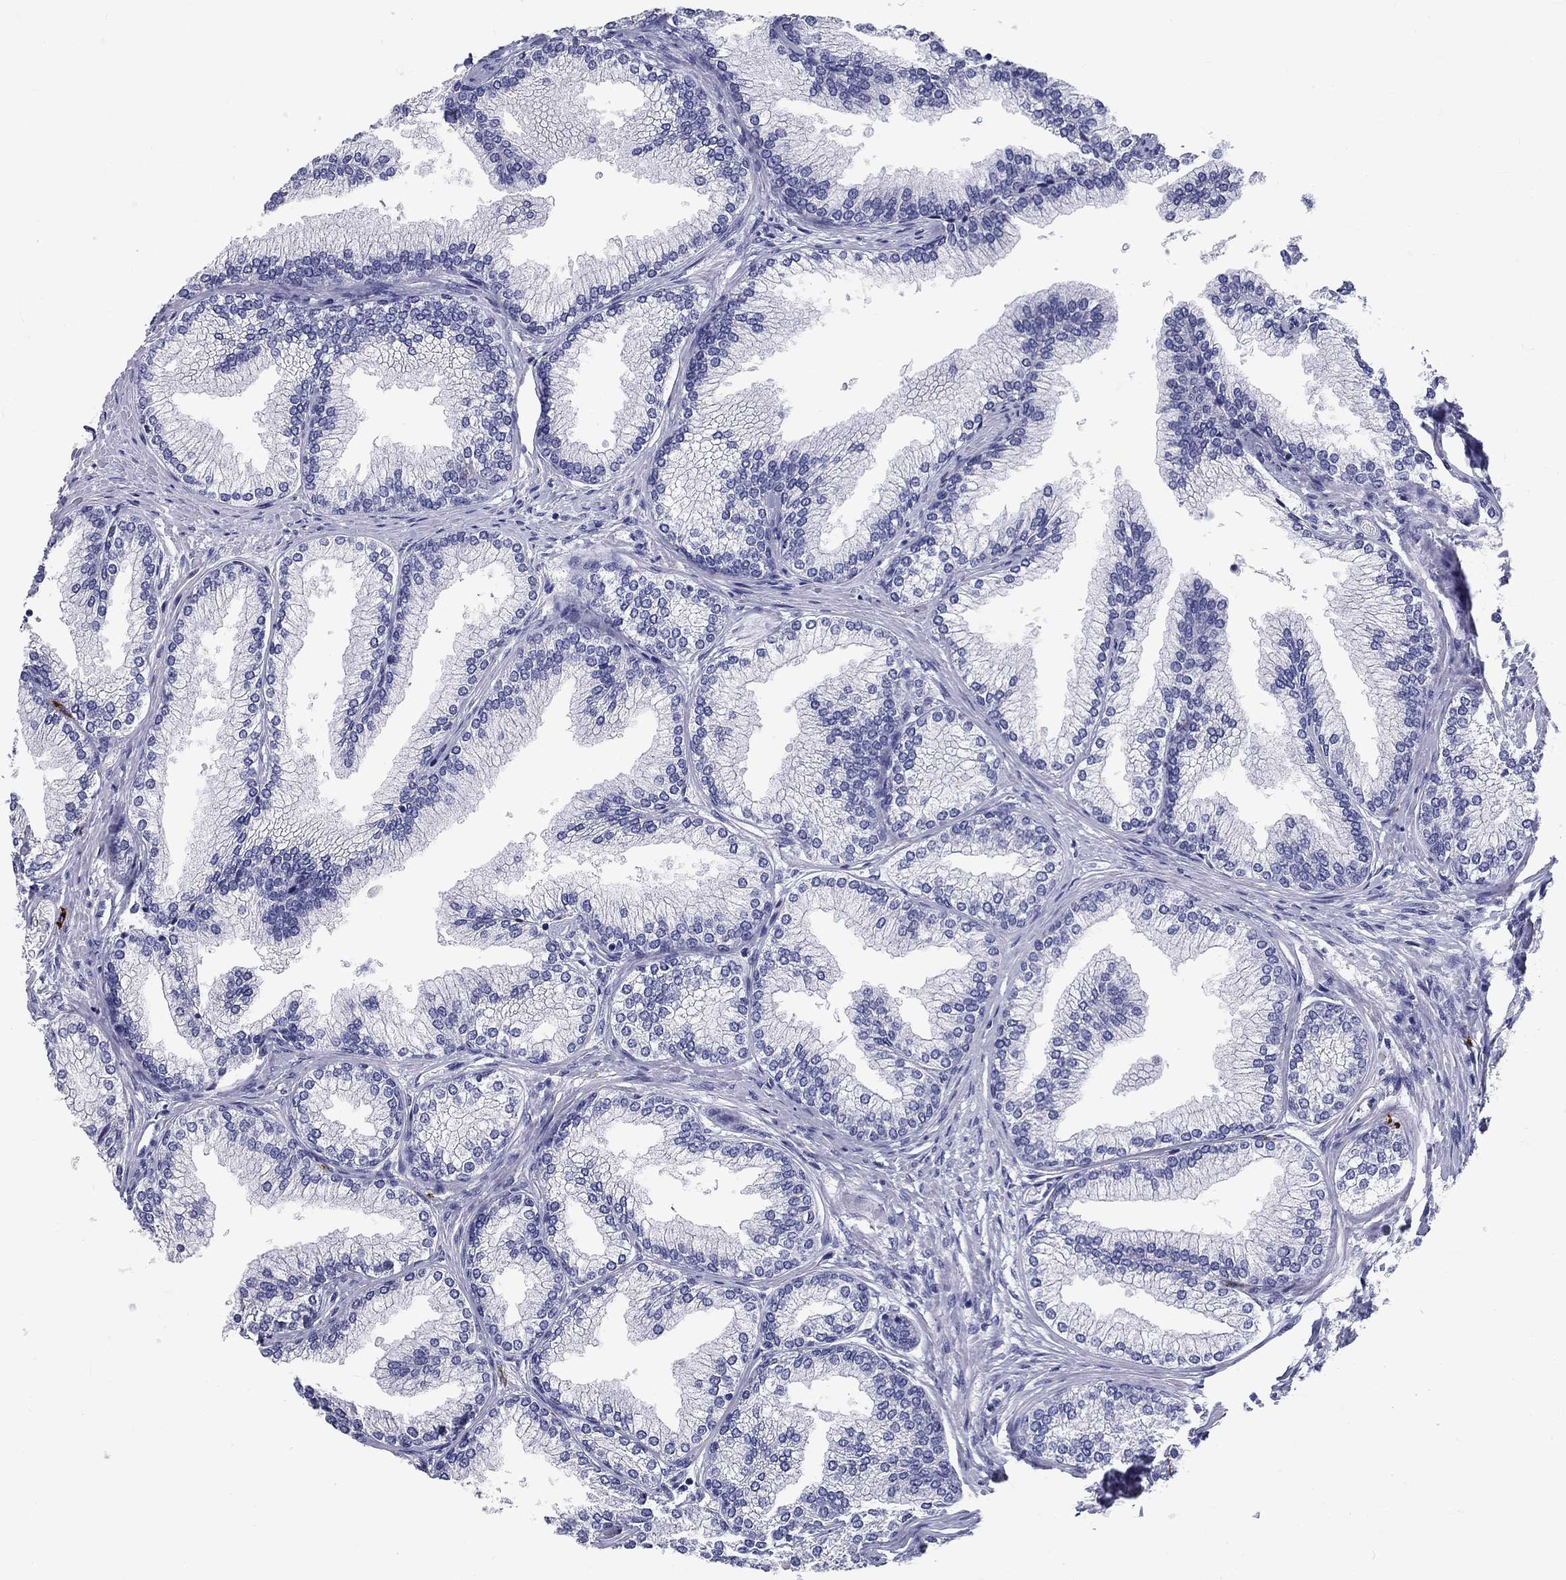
{"staining": {"intensity": "negative", "quantity": "none", "location": "none"}, "tissue": "prostate", "cell_type": "Glandular cells", "image_type": "normal", "snomed": [{"axis": "morphology", "description": "Normal tissue, NOS"}, {"axis": "topography", "description": "Prostate"}], "caption": "A high-resolution histopathology image shows IHC staining of unremarkable prostate, which shows no significant expression in glandular cells. (Stains: DAB (3,3'-diaminobenzidine) immunohistochemistry with hematoxylin counter stain, Microscopy: brightfield microscopy at high magnification).", "gene": "CD40LG", "patient": {"sex": "male", "age": 72}}